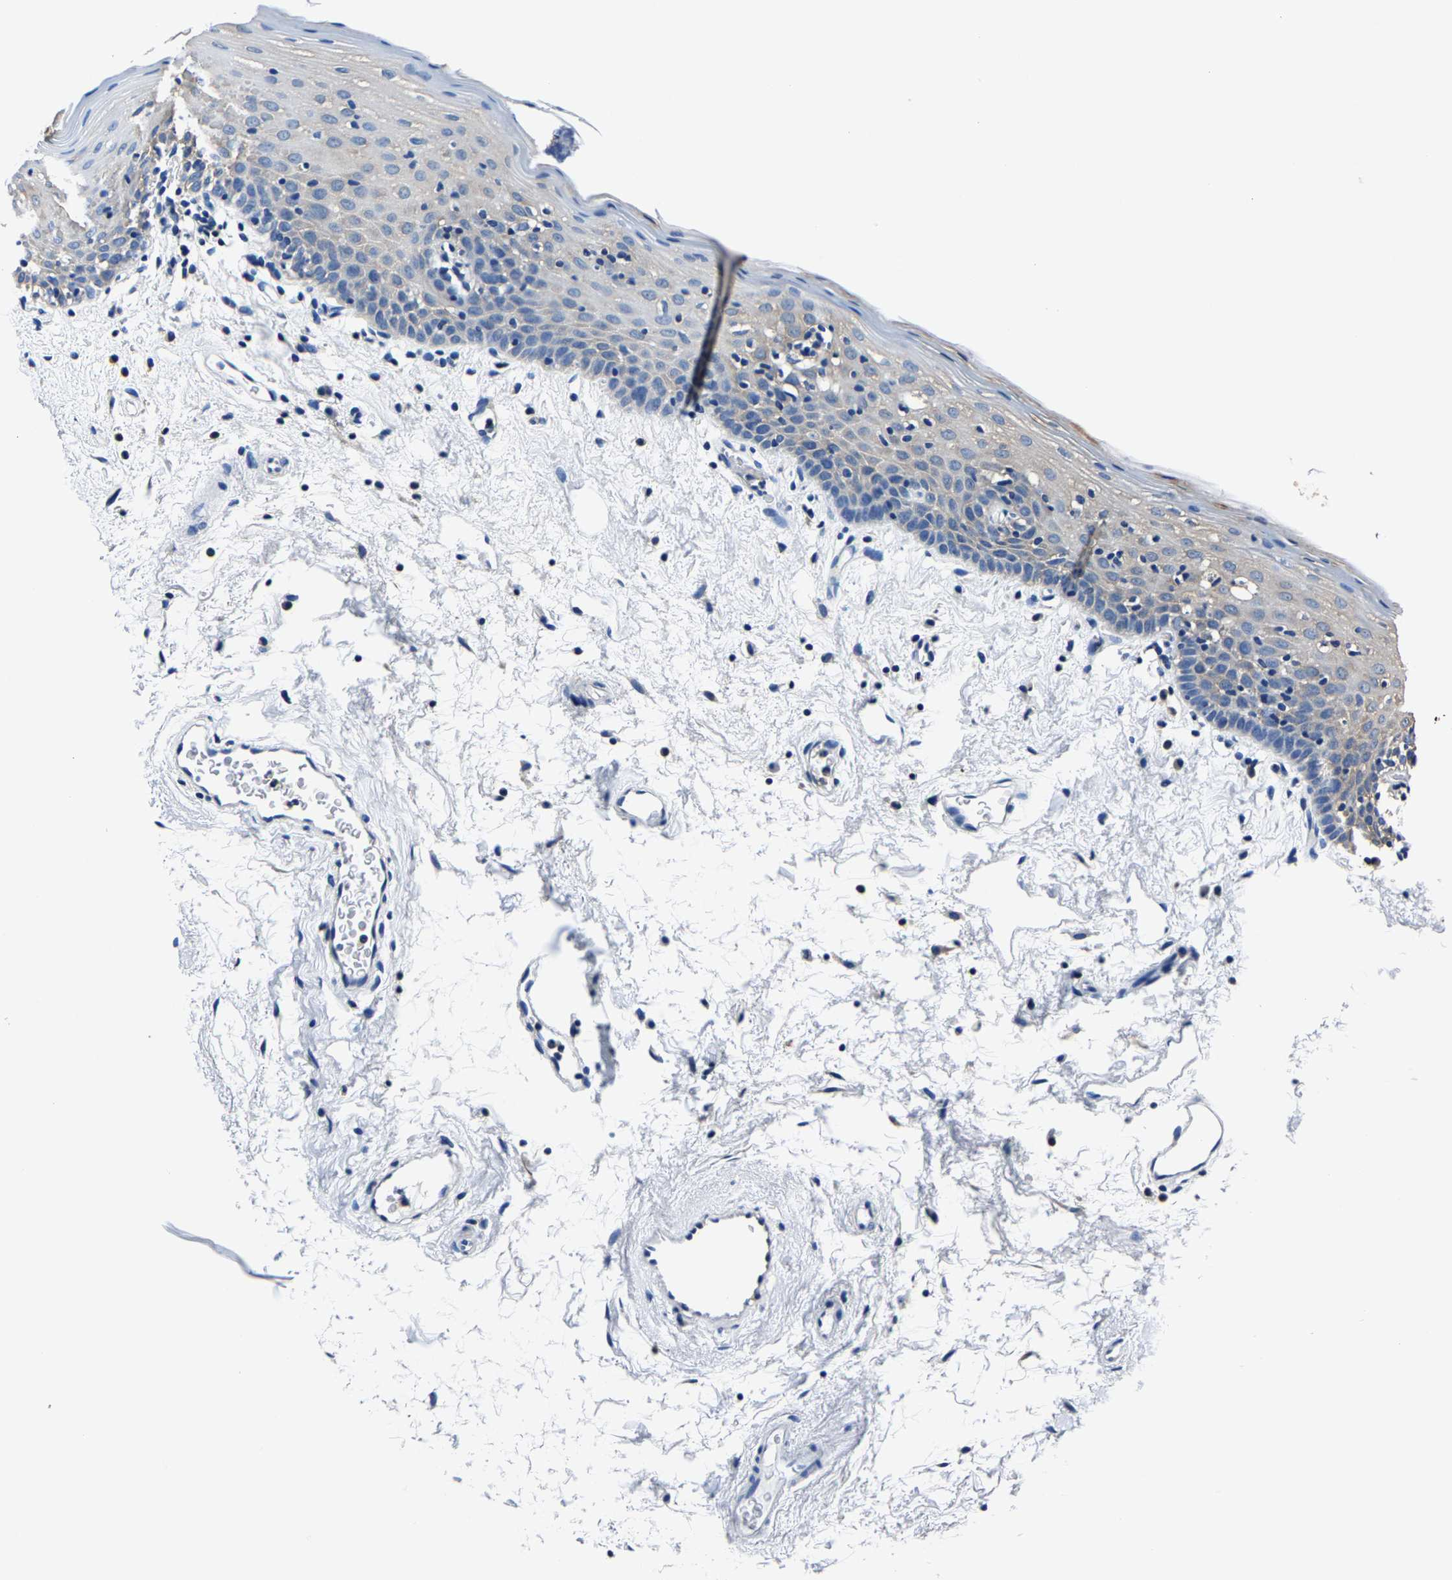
{"staining": {"intensity": "negative", "quantity": "none", "location": "none"}, "tissue": "oral mucosa", "cell_type": "Squamous epithelial cells", "image_type": "normal", "snomed": [{"axis": "morphology", "description": "Normal tissue, NOS"}, {"axis": "topography", "description": "Oral tissue"}], "caption": "Oral mucosa stained for a protein using IHC shows no expression squamous epithelial cells.", "gene": "ALDOB", "patient": {"sex": "male", "age": 66}}